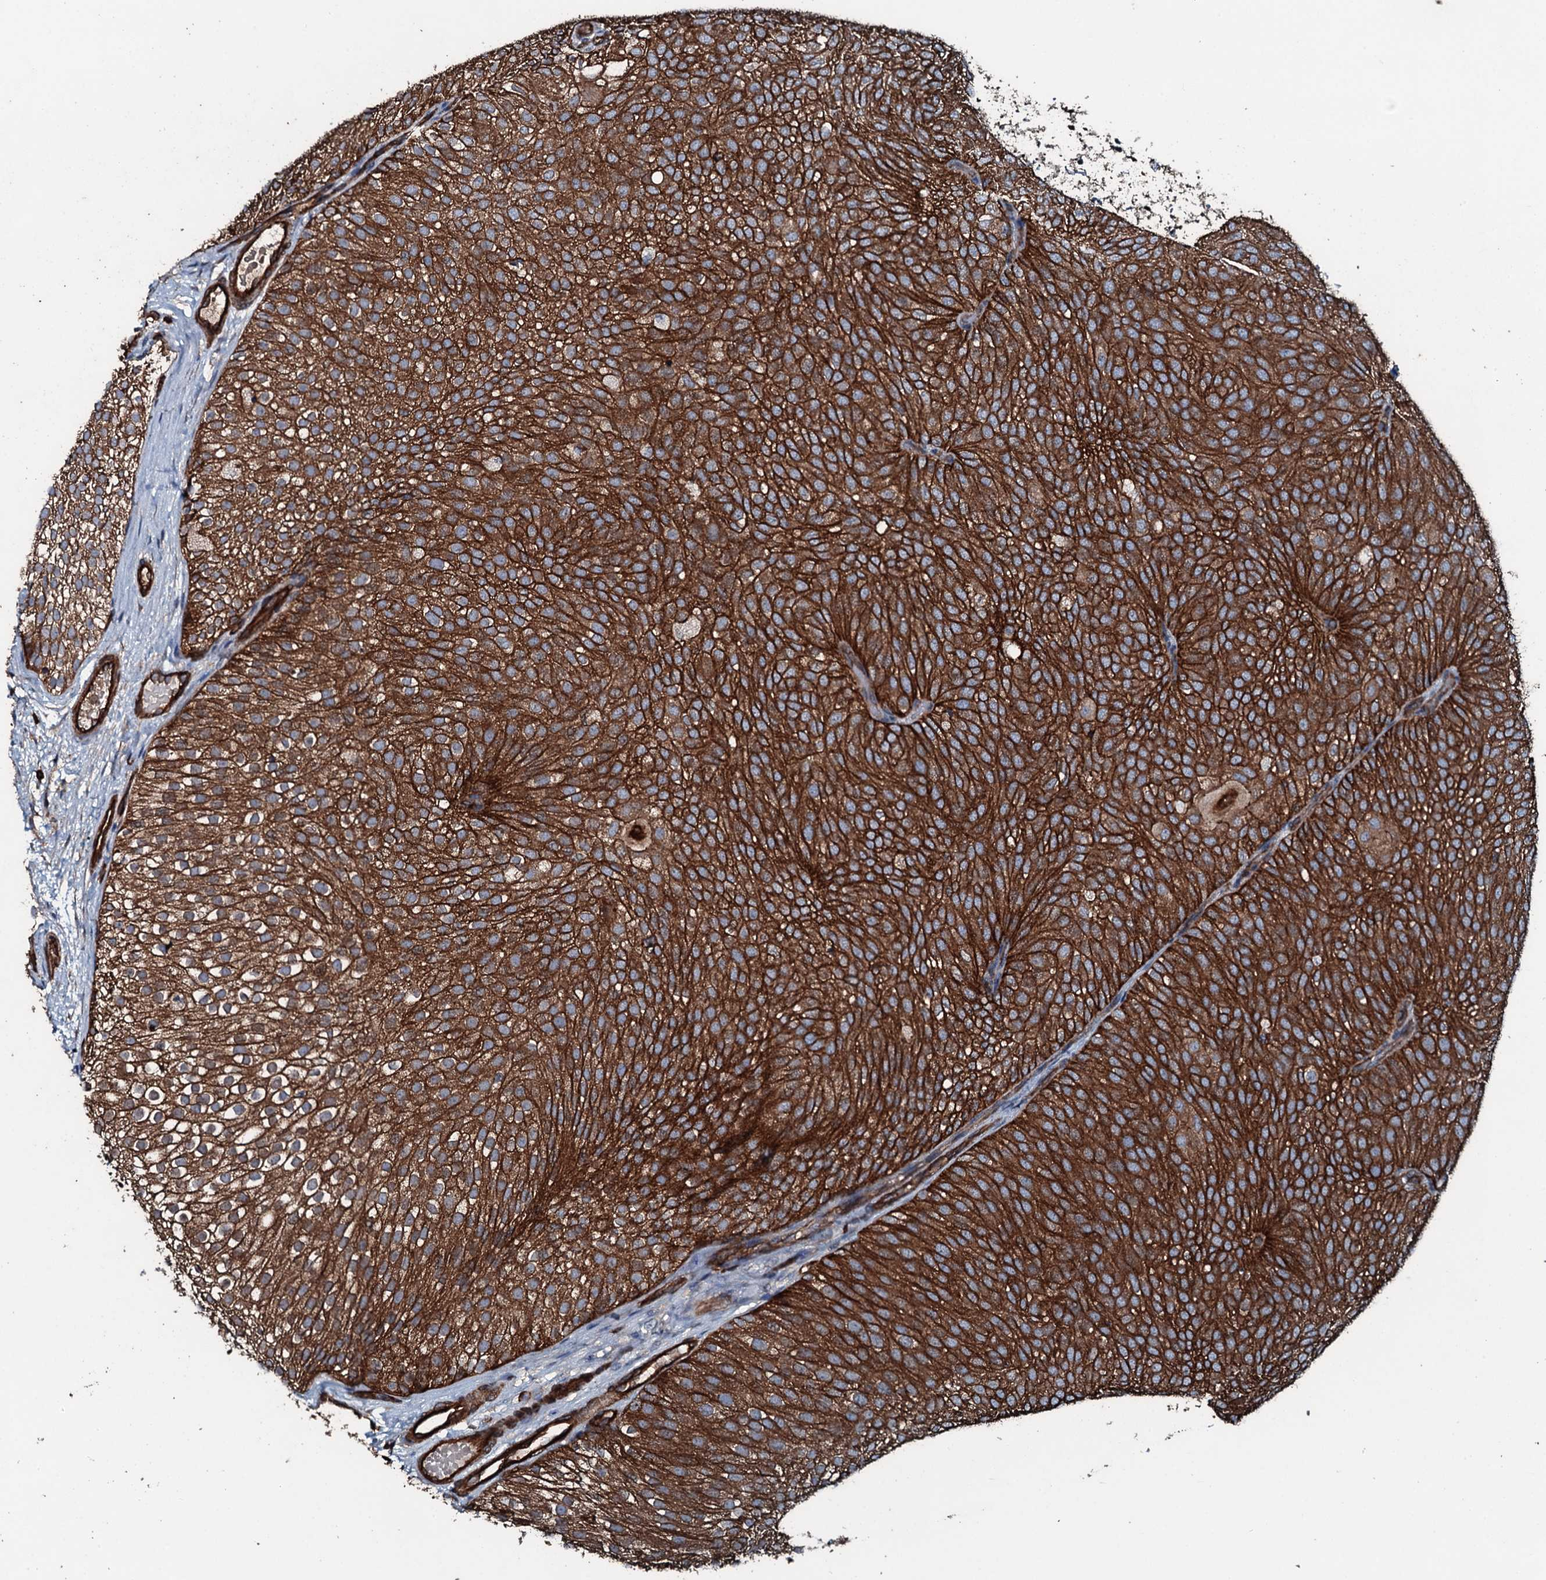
{"staining": {"intensity": "strong", "quantity": ">75%", "location": "cytoplasmic/membranous"}, "tissue": "urothelial cancer", "cell_type": "Tumor cells", "image_type": "cancer", "snomed": [{"axis": "morphology", "description": "Urothelial carcinoma, Low grade"}, {"axis": "topography", "description": "Urinary bladder"}], "caption": "Human low-grade urothelial carcinoma stained for a protein (brown) exhibits strong cytoplasmic/membranous positive staining in about >75% of tumor cells.", "gene": "SLC25A38", "patient": {"sex": "male", "age": 78}}